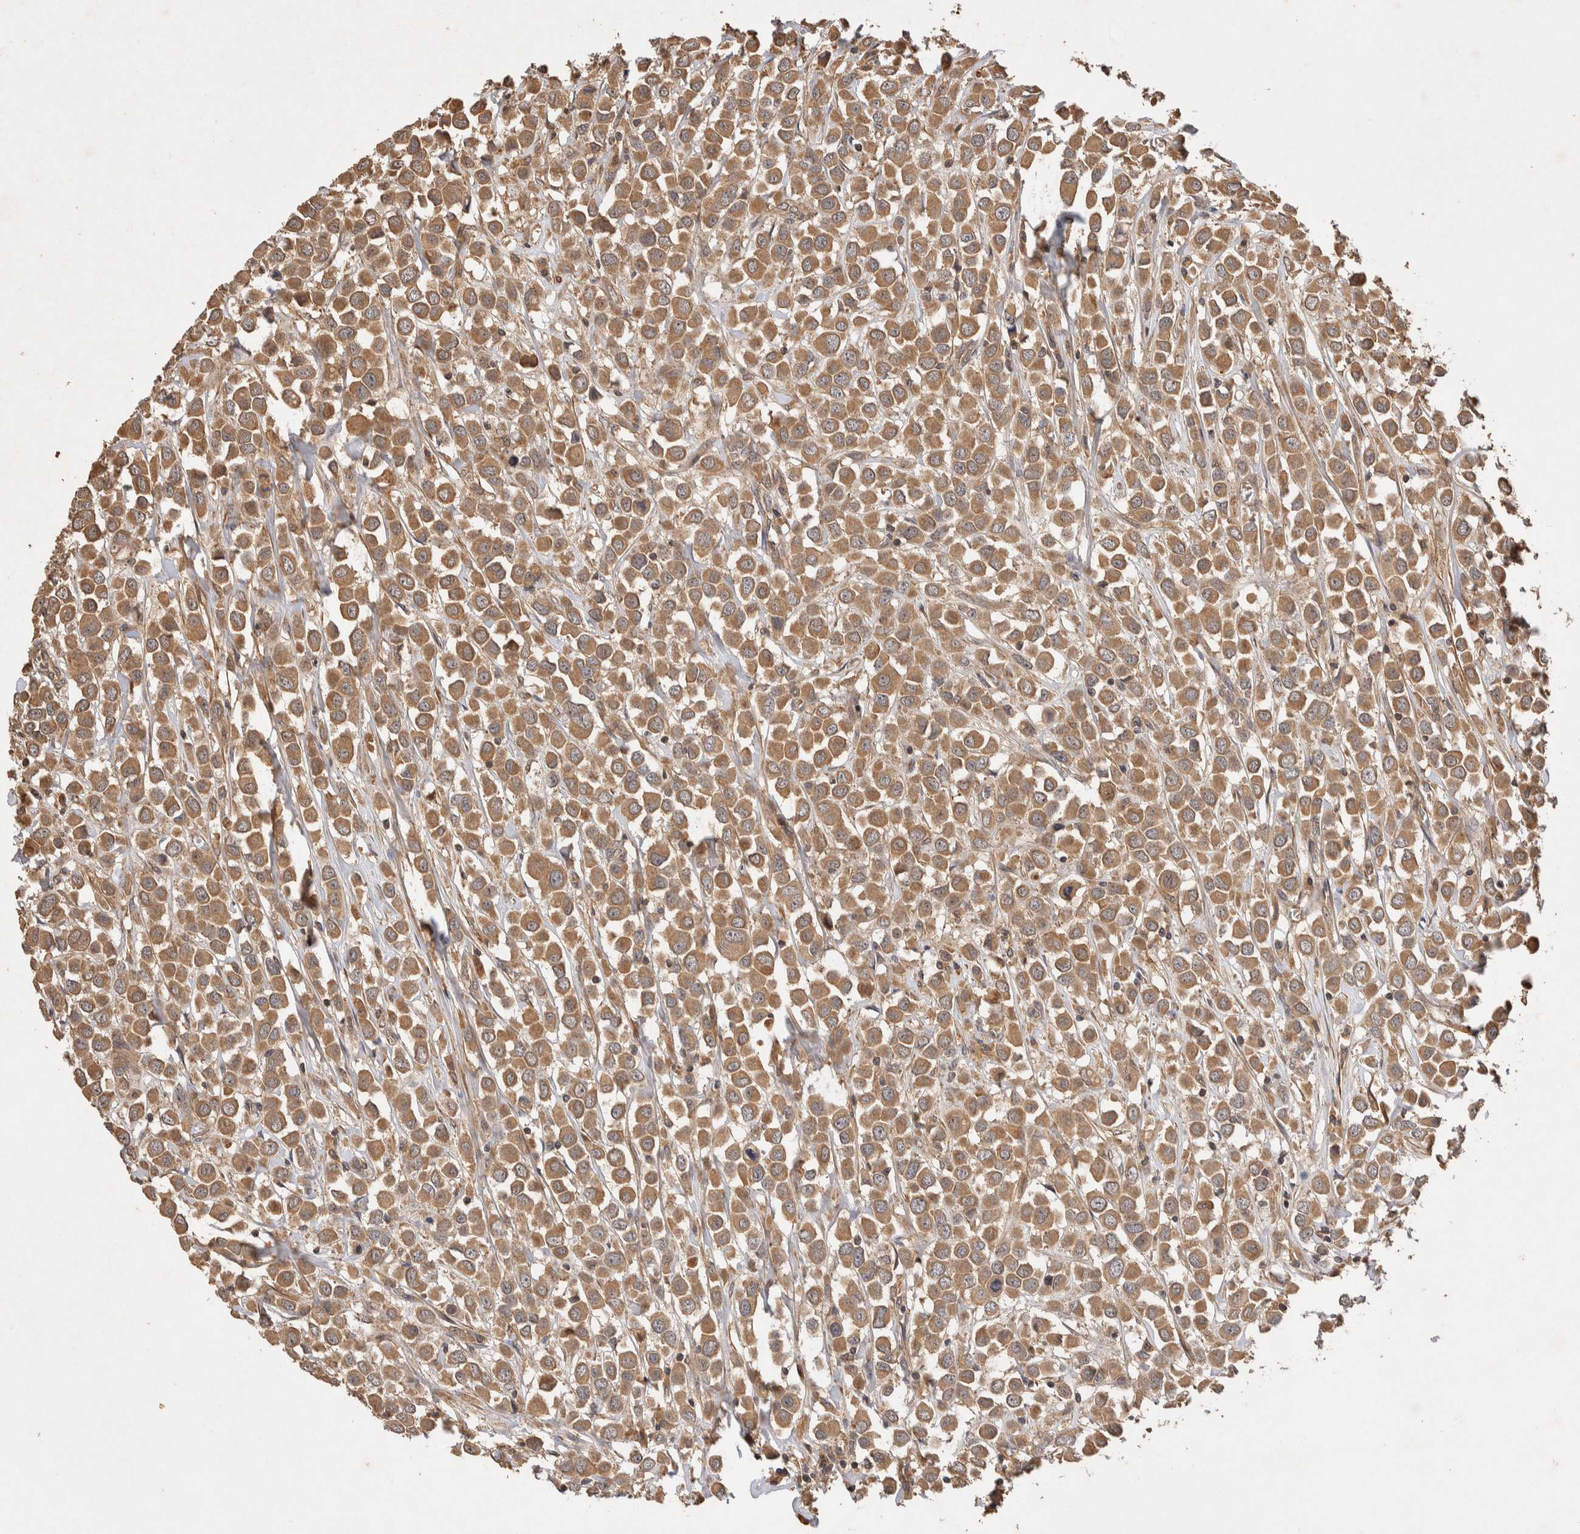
{"staining": {"intensity": "moderate", "quantity": ">75%", "location": "cytoplasmic/membranous"}, "tissue": "breast cancer", "cell_type": "Tumor cells", "image_type": "cancer", "snomed": [{"axis": "morphology", "description": "Duct carcinoma"}, {"axis": "topography", "description": "Breast"}], "caption": "High-power microscopy captured an immunohistochemistry image of infiltrating ductal carcinoma (breast), revealing moderate cytoplasmic/membranous expression in about >75% of tumor cells.", "gene": "NSMAF", "patient": {"sex": "female", "age": 61}}